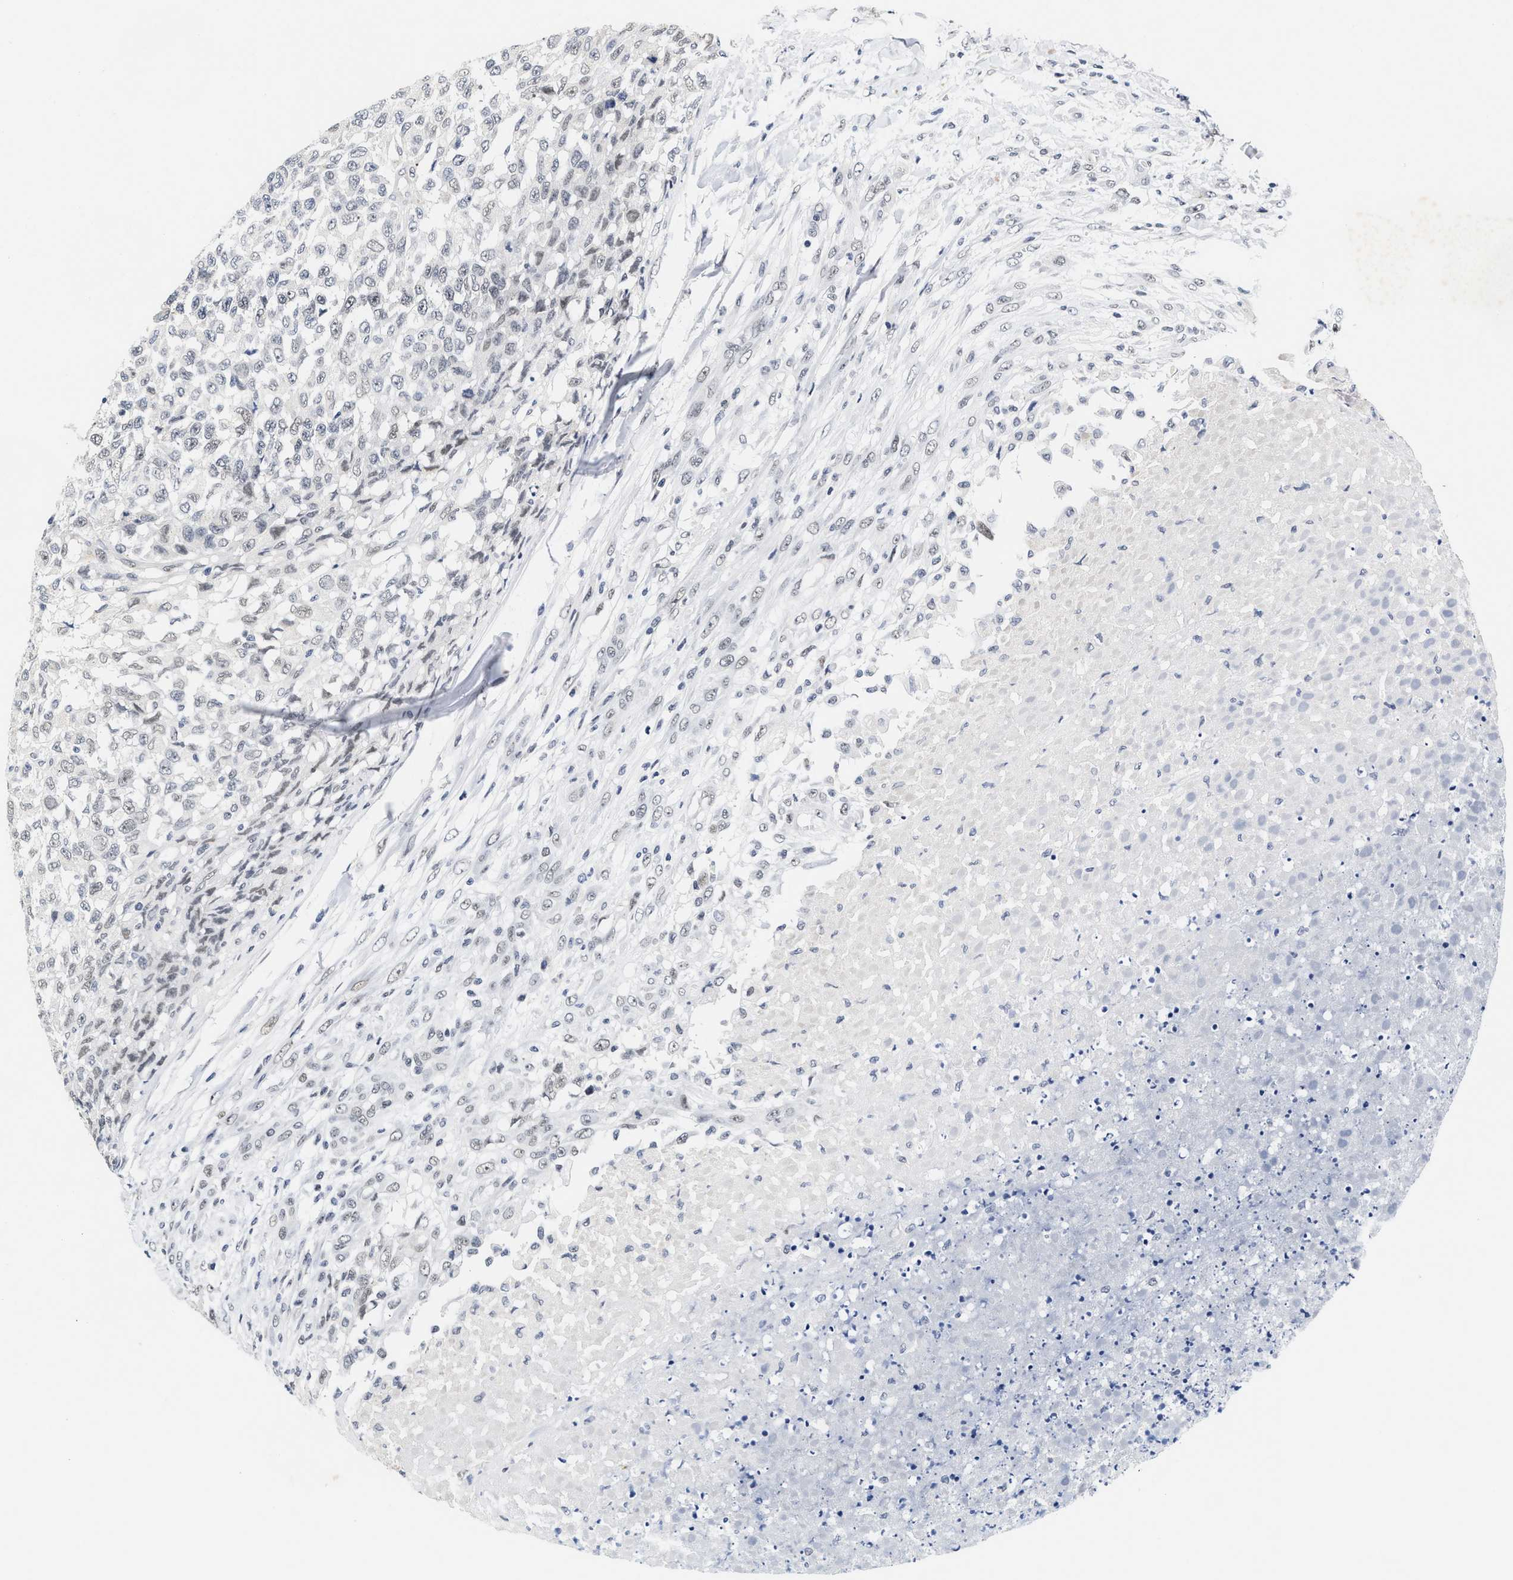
{"staining": {"intensity": "negative", "quantity": "none", "location": "none"}, "tissue": "testis cancer", "cell_type": "Tumor cells", "image_type": "cancer", "snomed": [{"axis": "morphology", "description": "Seminoma, NOS"}, {"axis": "topography", "description": "Testis"}], "caption": "Immunohistochemical staining of human testis cancer displays no significant expression in tumor cells.", "gene": "INIP", "patient": {"sex": "male", "age": 59}}